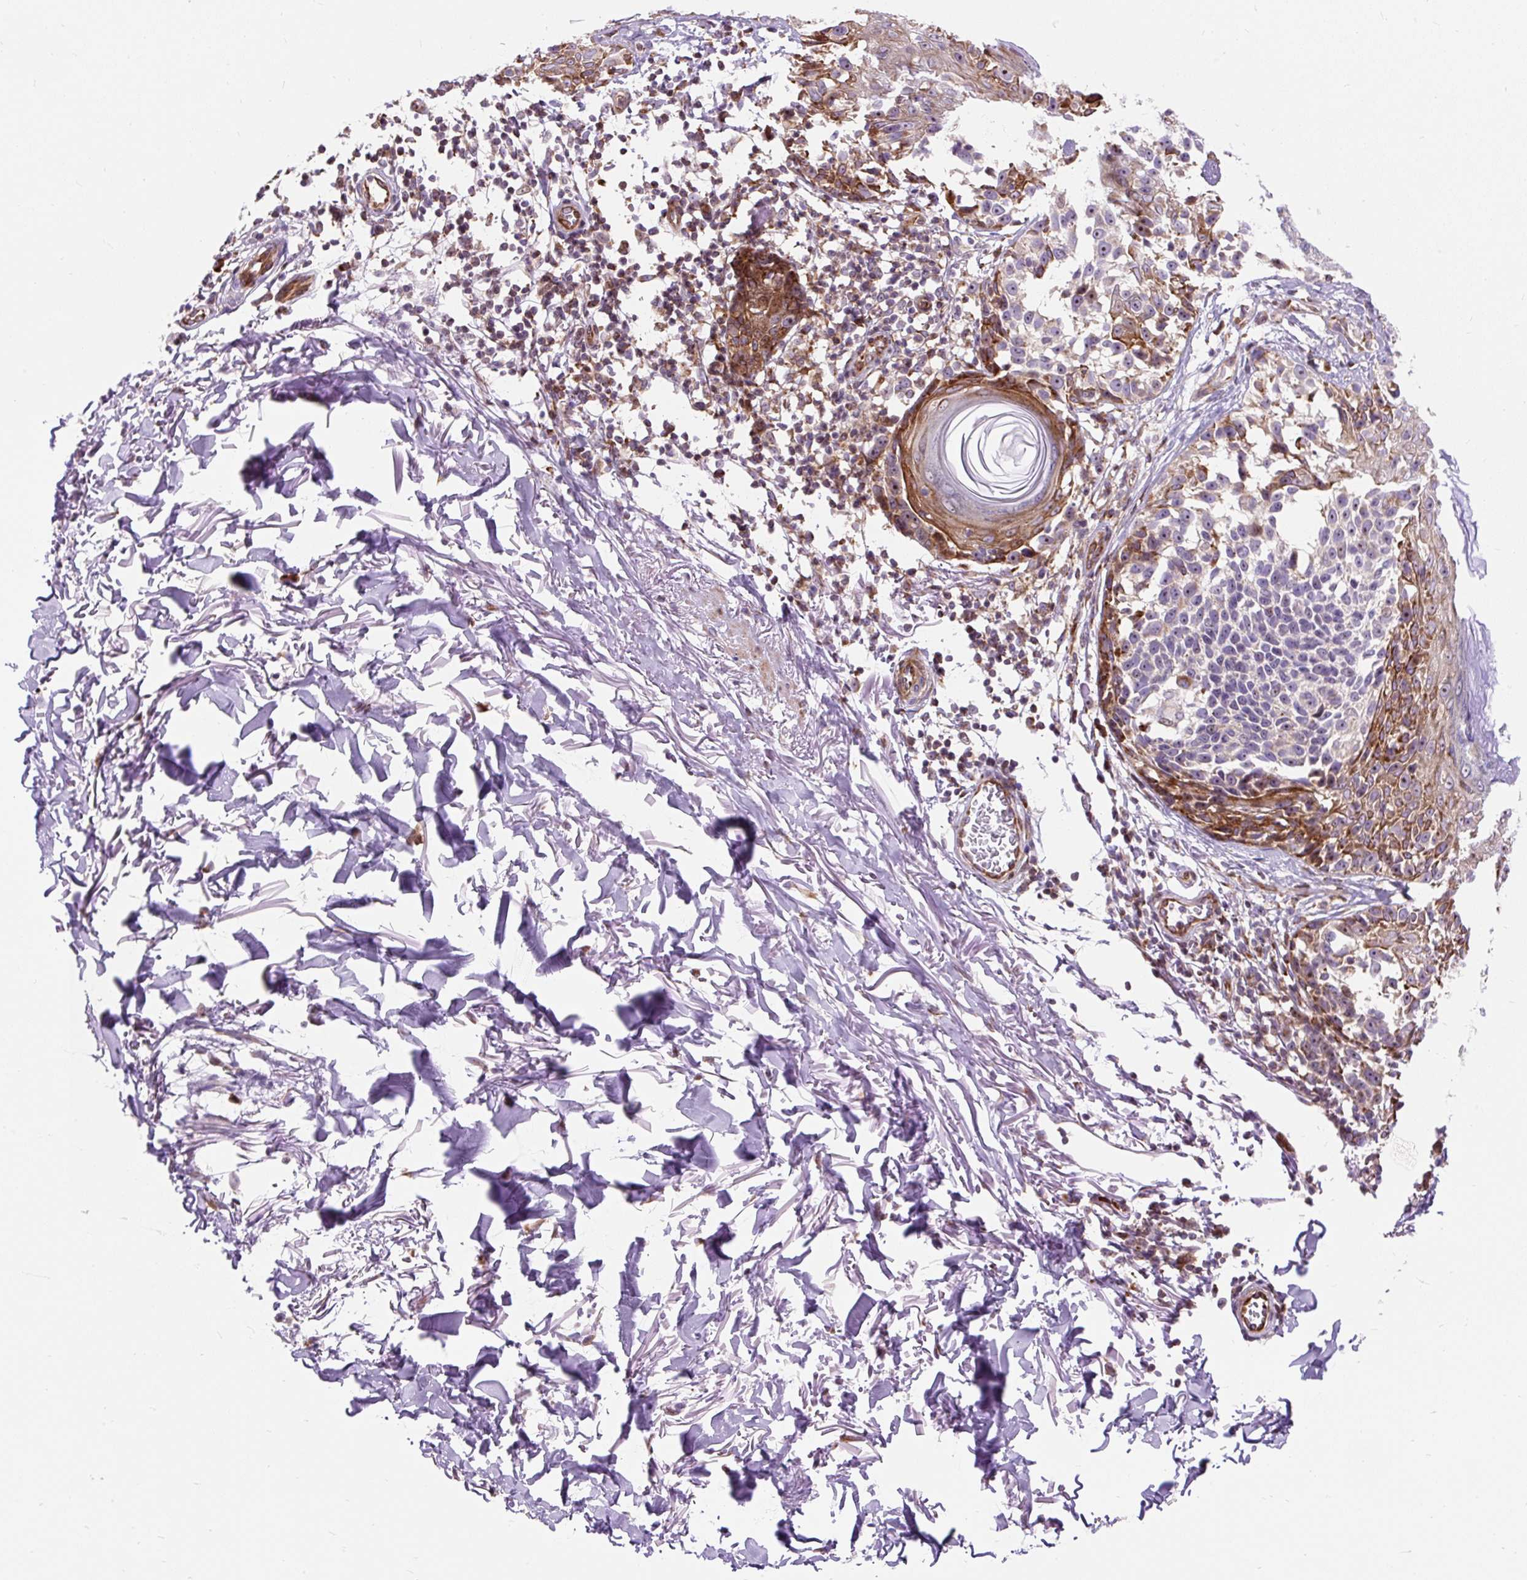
{"staining": {"intensity": "weak", "quantity": "25%-75%", "location": "cytoplasmic/membranous,nuclear"}, "tissue": "melanoma", "cell_type": "Tumor cells", "image_type": "cancer", "snomed": [{"axis": "morphology", "description": "Malignant melanoma, NOS"}, {"axis": "topography", "description": "Skin"}], "caption": "A brown stain labels weak cytoplasmic/membranous and nuclear expression of a protein in human malignant melanoma tumor cells.", "gene": "CISD3", "patient": {"sex": "male", "age": 73}}